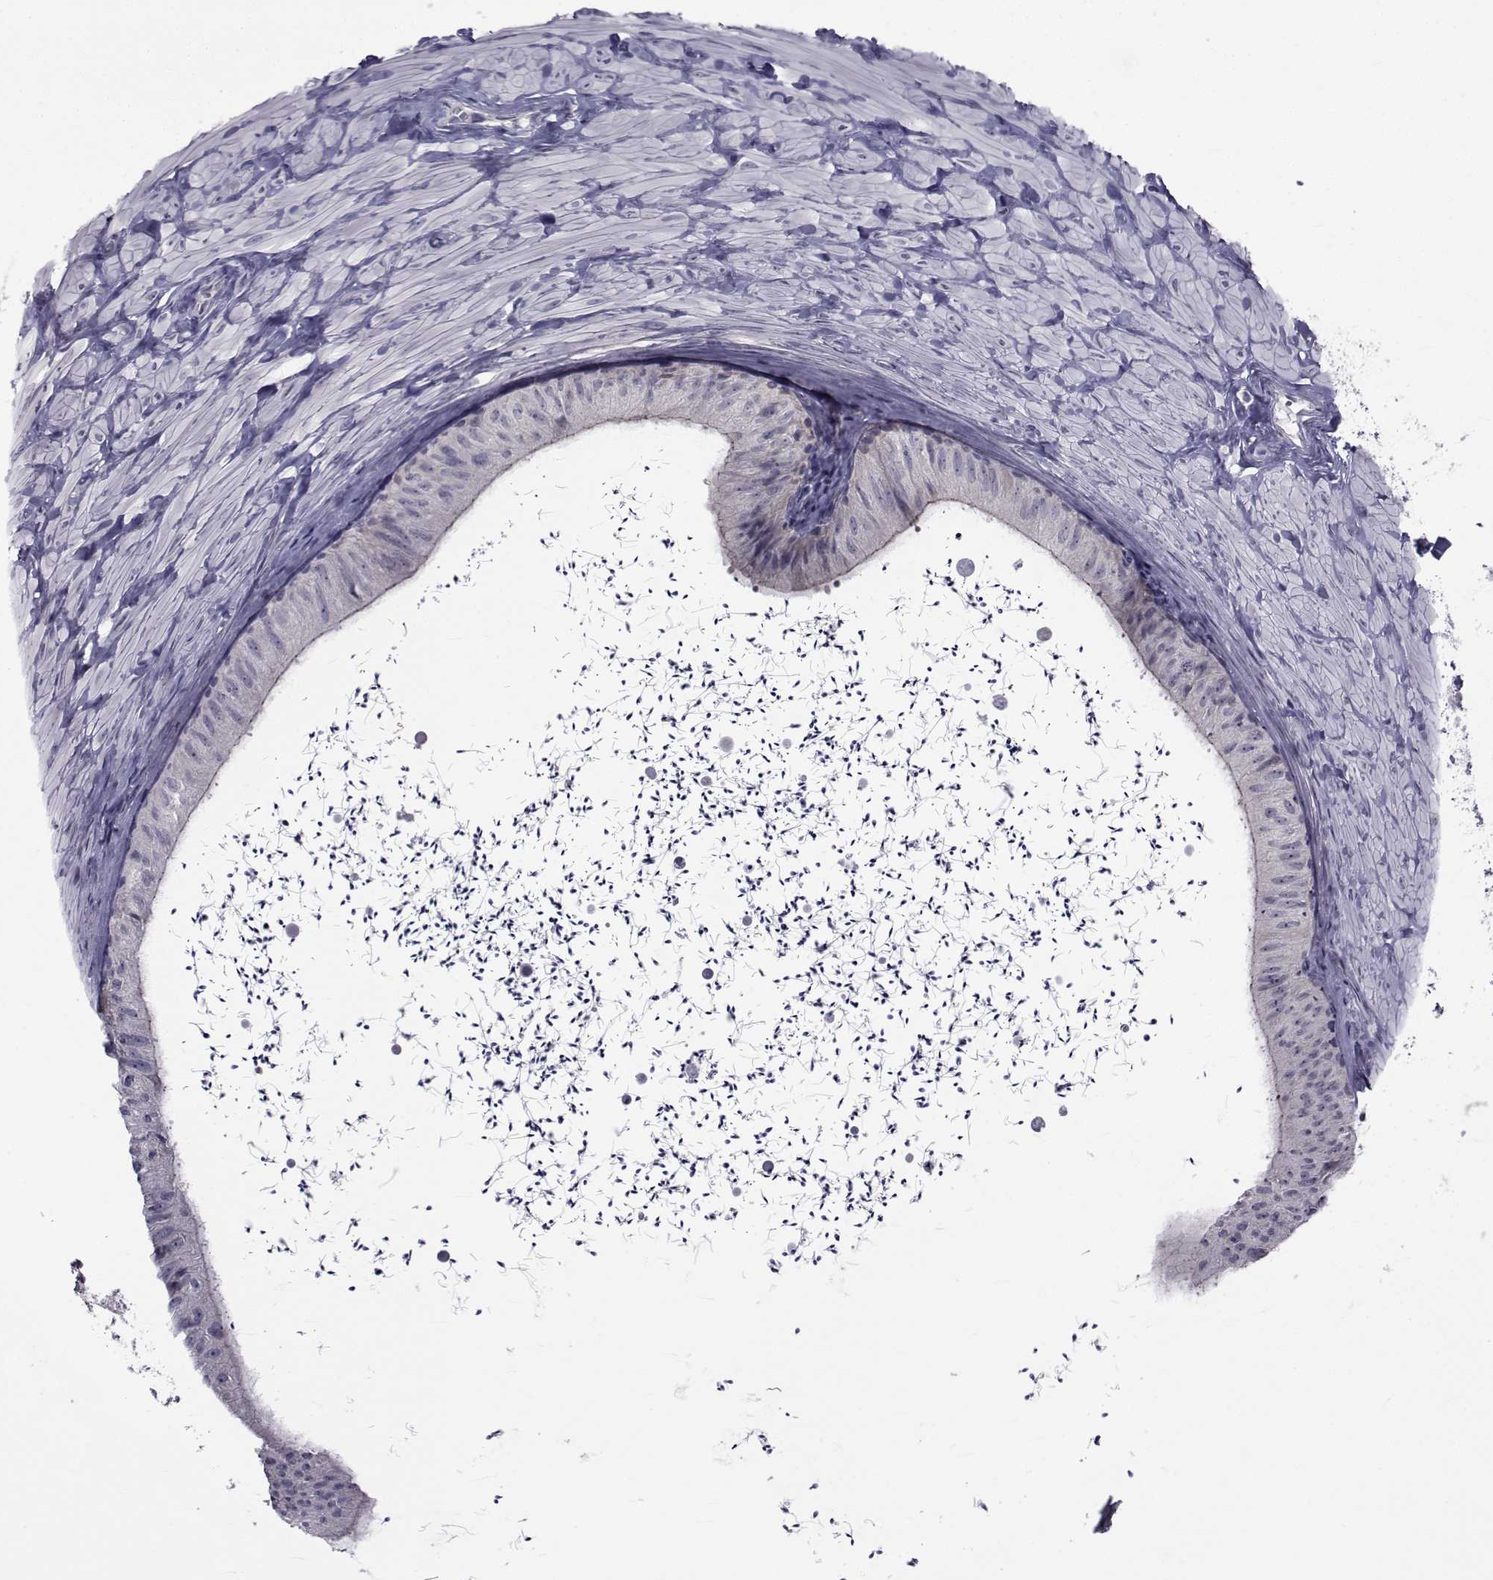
{"staining": {"intensity": "weak", "quantity": "<25%", "location": "cytoplasmic/membranous"}, "tissue": "epididymis", "cell_type": "Glandular cells", "image_type": "normal", "snomed": [{"axis": "morphology", "description": "Normal tissue, NOS"}, {"axis": "topography", "description": "Epididymis"}], "caption": "A histopathology image of epididymis stained for a protein demonstrates no brown staining in glandular cells. The staining was performed using DAB to visualize the protein expression in brown, while the nuclei were stained in blue with hematoxylin (Magnification: 20x).", "gene": "SLC30A10", "patient": {"sex": "male", "age": 32}}